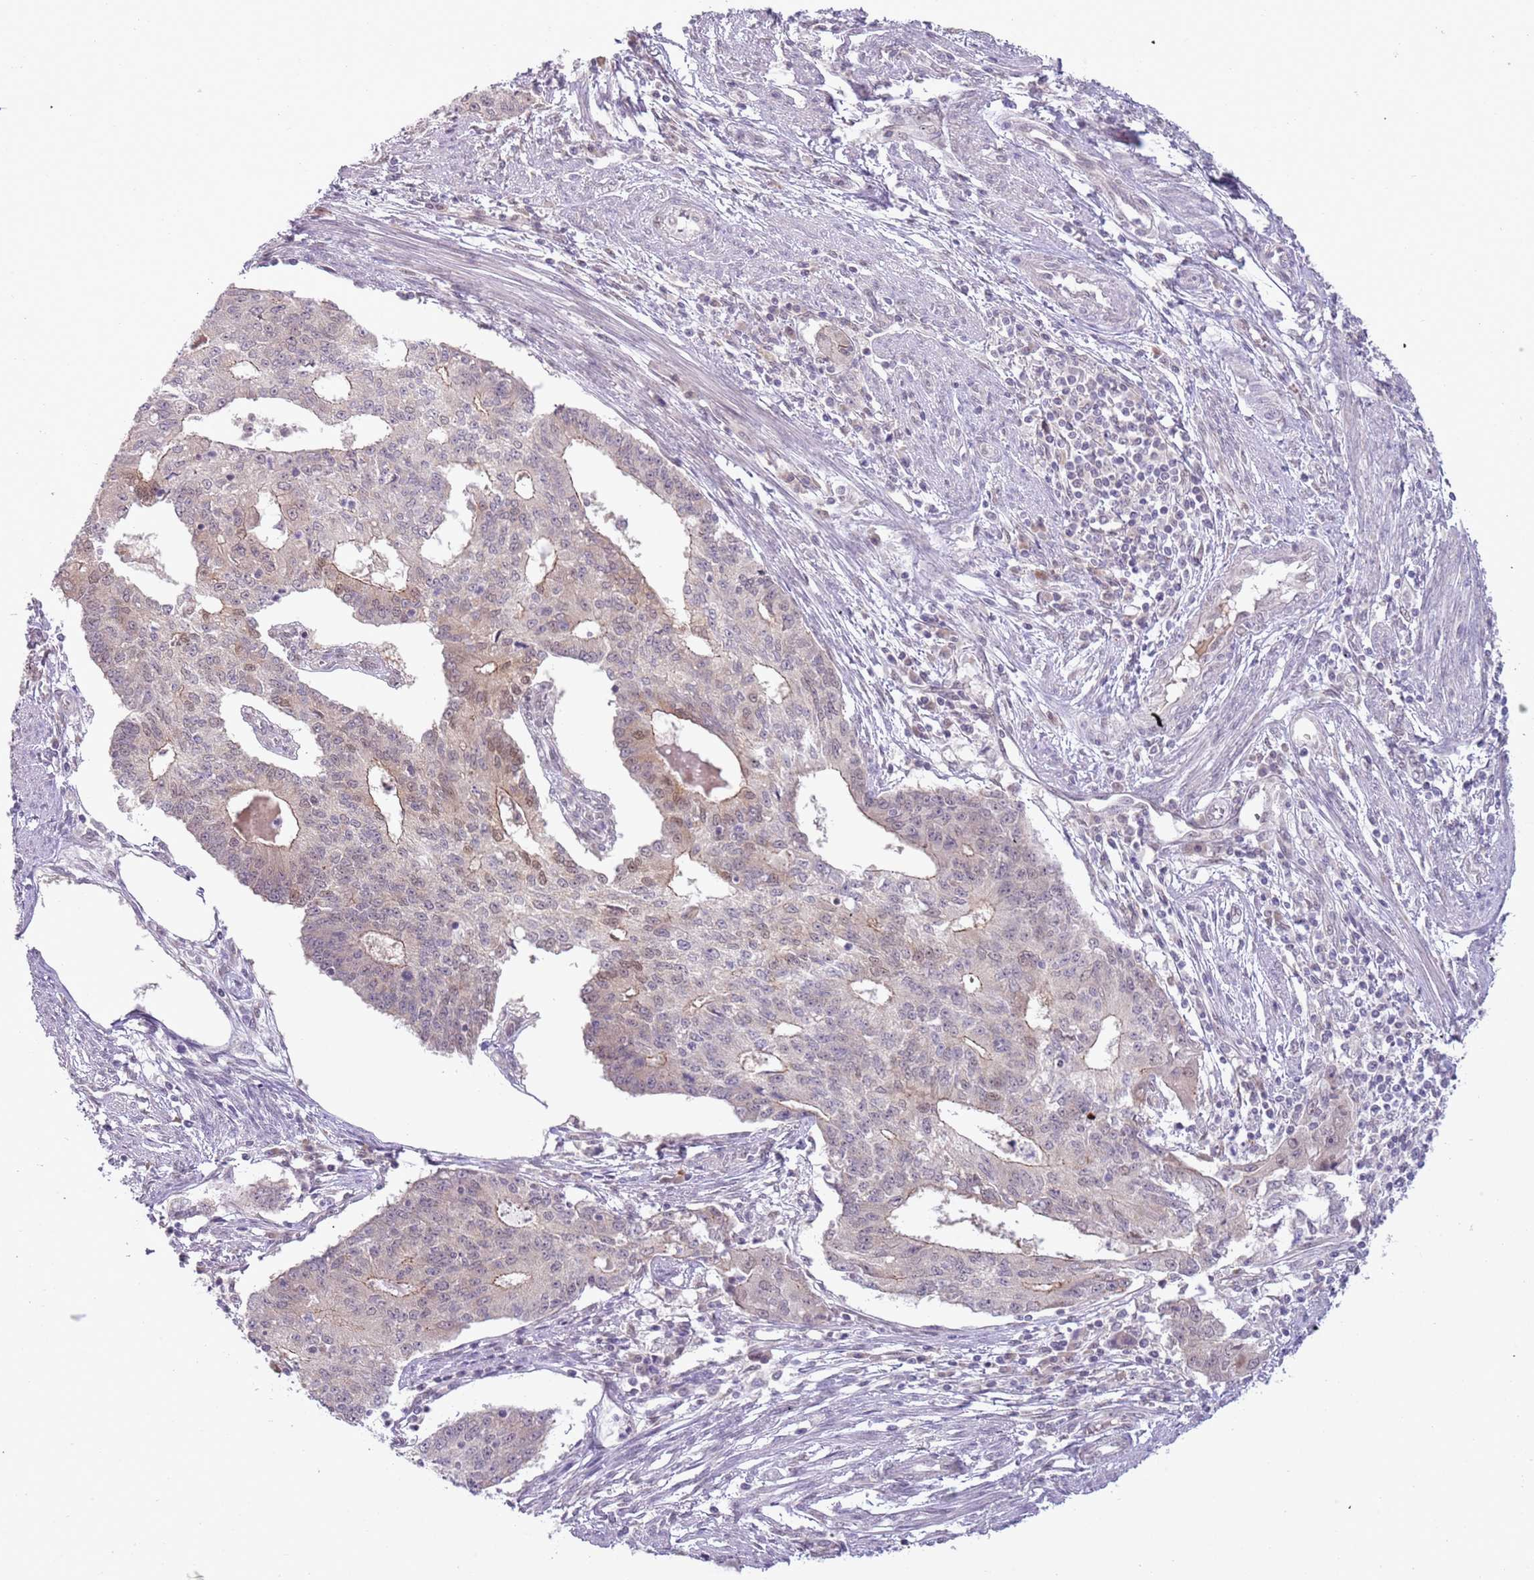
{"staining": {"intensity": "weak", "quantity": "<25%", "location": "cytoplasmic/membranous"}, "tissue": "endometrial cancer", "cell_type": "Tumor cells", "image_type": "cancer", "snomed": [{"axis": "morphology", "description": "Adenocarcinoma, NOS"}, {"axis": "topography", "description": "Endometrium"}], "caption": "High magnification brightfield microscopy of endometrial cancer (adenocarcinoma) stained with DAB (3,3'-diaminobenzidine) (brown) and counterstained with hematoxylin (blue): tumor cells show no significant expression. The staining is performed using DAB (3,3'-diaminobenzidine) brown chromogen with nuclei counter-stained in using hematoxylin.", "gene": "TM2D1", "patient": {"sex": "female", "age": 56}}